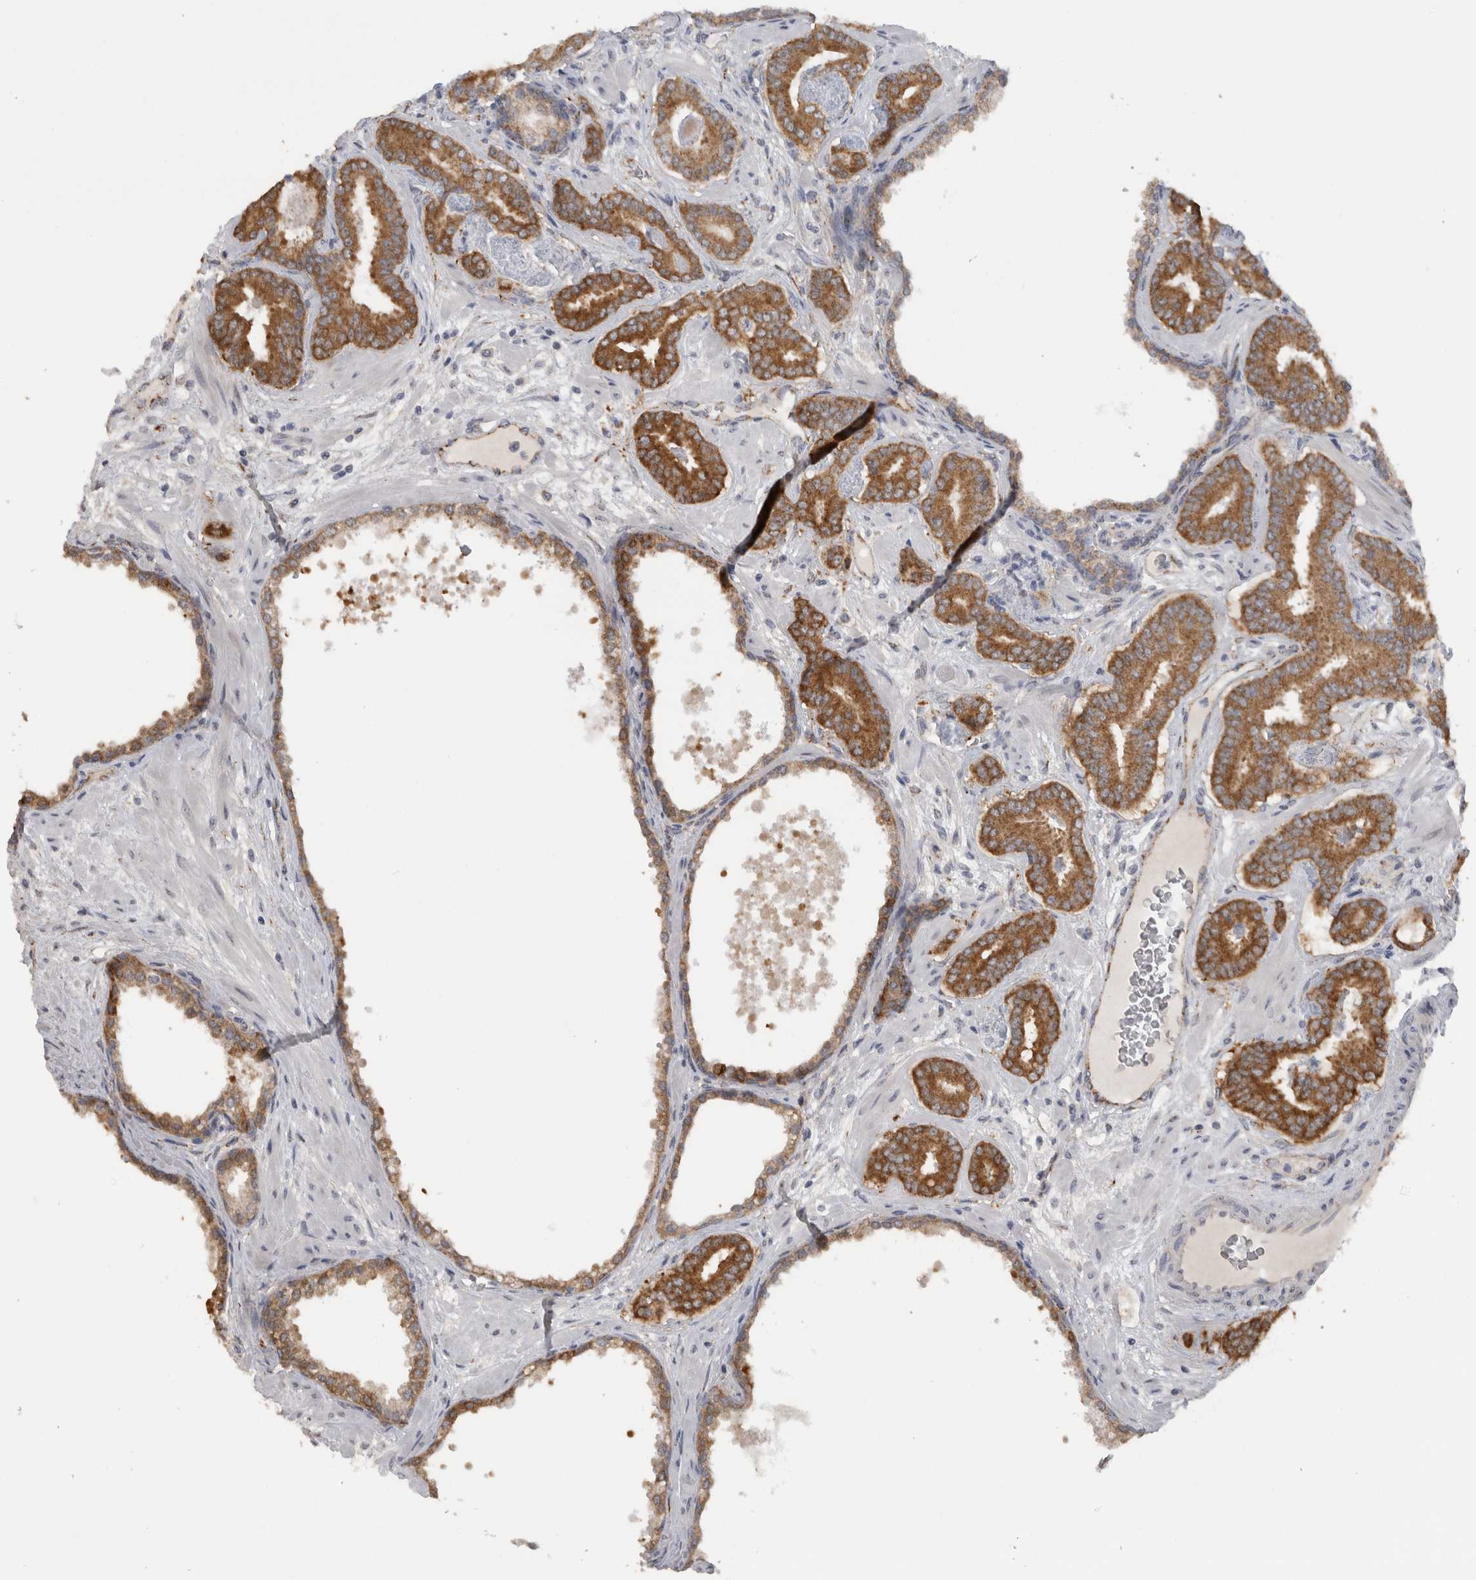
{"staining": {"intensity": "strong", "quantity": ">75%", "location": "cytoplasmic/membranous"}, "tissue": "prostate cancer", "cell_type": "Tumor cells", "image_type": "cancer", "snomed": [{"axis": "morphology", "description": "Adenocarcinoma, Low grade"}, {"axis": "topography", "description": "Prostate"}], "caption": "Immunohistochemistry (DAB) staining of prostate cancer (adenocarcinoma (low-grade)) exhibits strong cytoplasmic/membranous protein positivity in approximately >75% of tumor cells. The protein is stained brown, and the nuclei are stained in blue (DAB IHC with brightfield microscopy, high magnification).", "gene": "DYRK2", "patient": {"sex": "male", "age": 62}}